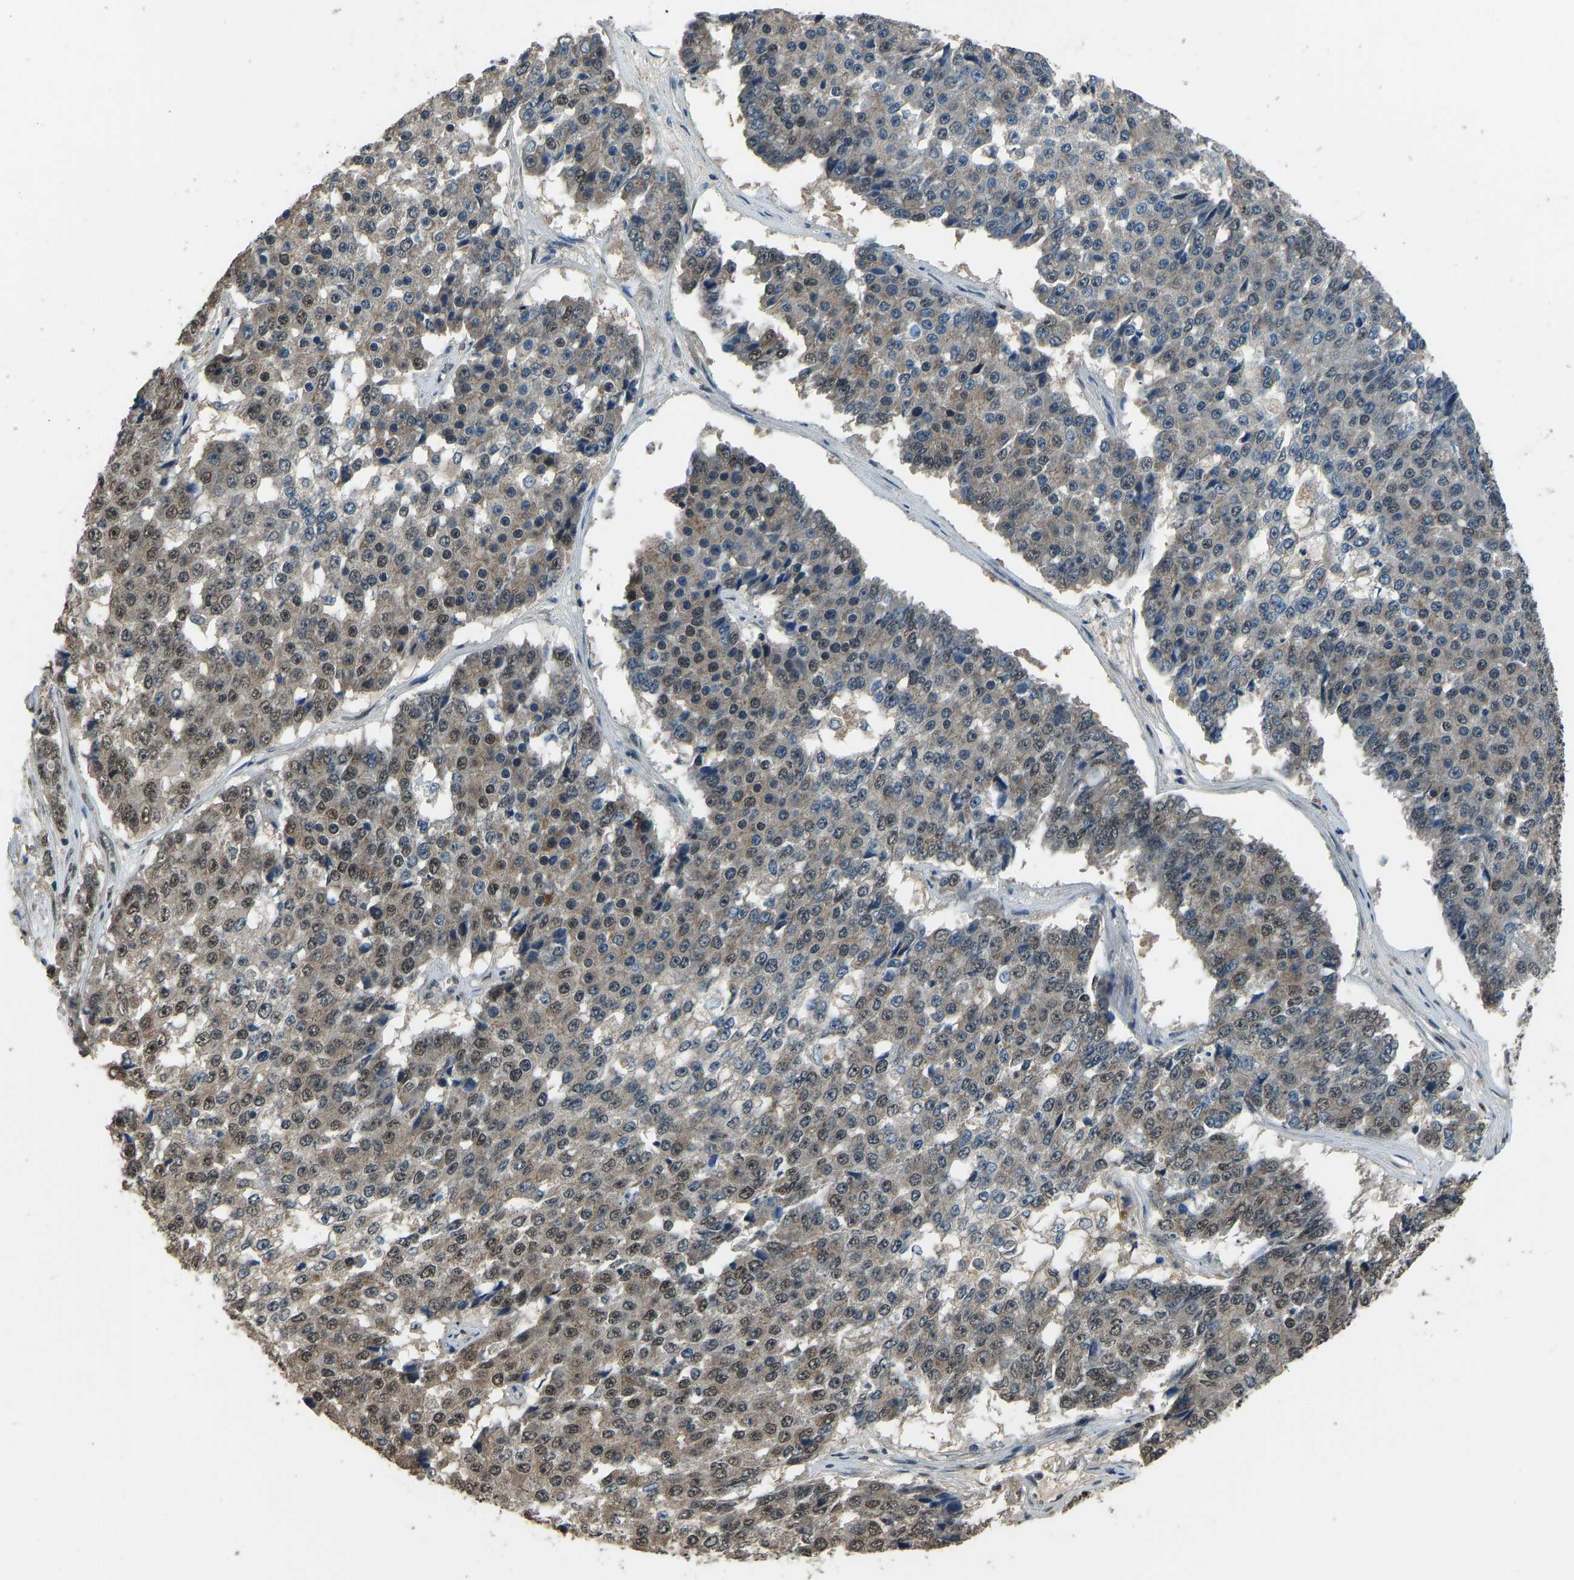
{"staining": {"intensity": "weak", "quantity": "25%-75%", "location": "cytoplasmic/membranous,nuclear"}, "tissue": "pancreatic cancer", "cell_type": "Tumor cells", "image_type": "cancer", "snomed": [{"axis": "morphology", "description": "Adenocarcinoma, NOS"}, {"axis": "topography", "description": "Pancreas"}], "caption": "Protein expression analysis of pancreatic adenocarcinoma reveals weak cytoplasmic/membranous and nuclear positivity in approximately 25%-75% of tumor cells.", "gene": "TOX4", "patient": {"sex": "male", "age": 50}}